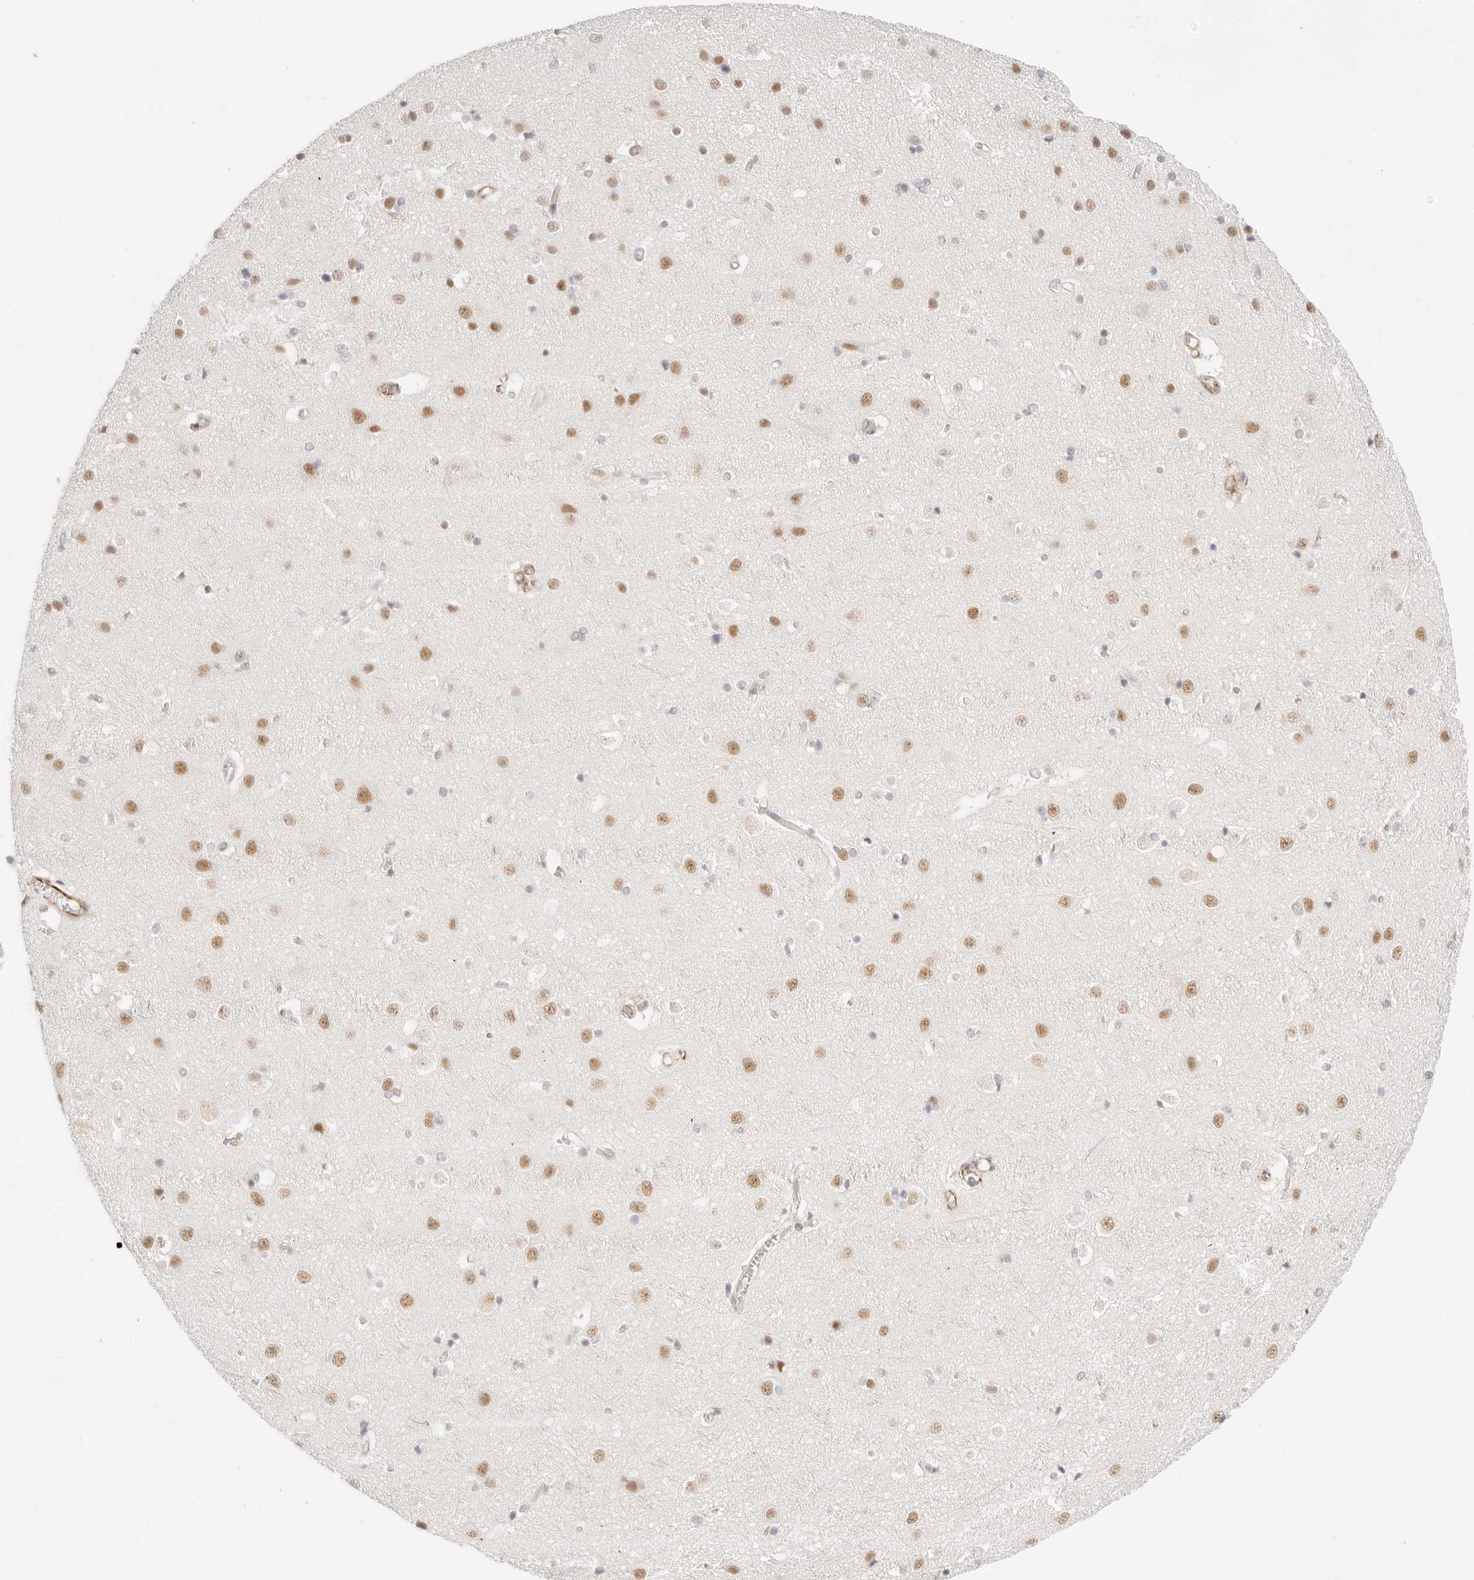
{"staining": {"intensity": "weak", "quantity": ">75%", "location": "cytoplasmic/membranous"}, "tissue": "cerebral cortex", "cell_type": "Endothelial cells", "image_type": "normal", "snomed": [{"axis": "morphology", "description": "Normal tissue, NOS"}, {"axis": "topography", "description": "Cerebral cortex"}], "caption": "Cerebral cortex stained for a protein (brown) exhibits weak cytoplasmic/membranous positive positivity in approximately >75% of endothelial cells.", "gene": "ZC3H11A", "patient": {"sex": "male", "age": 54}}